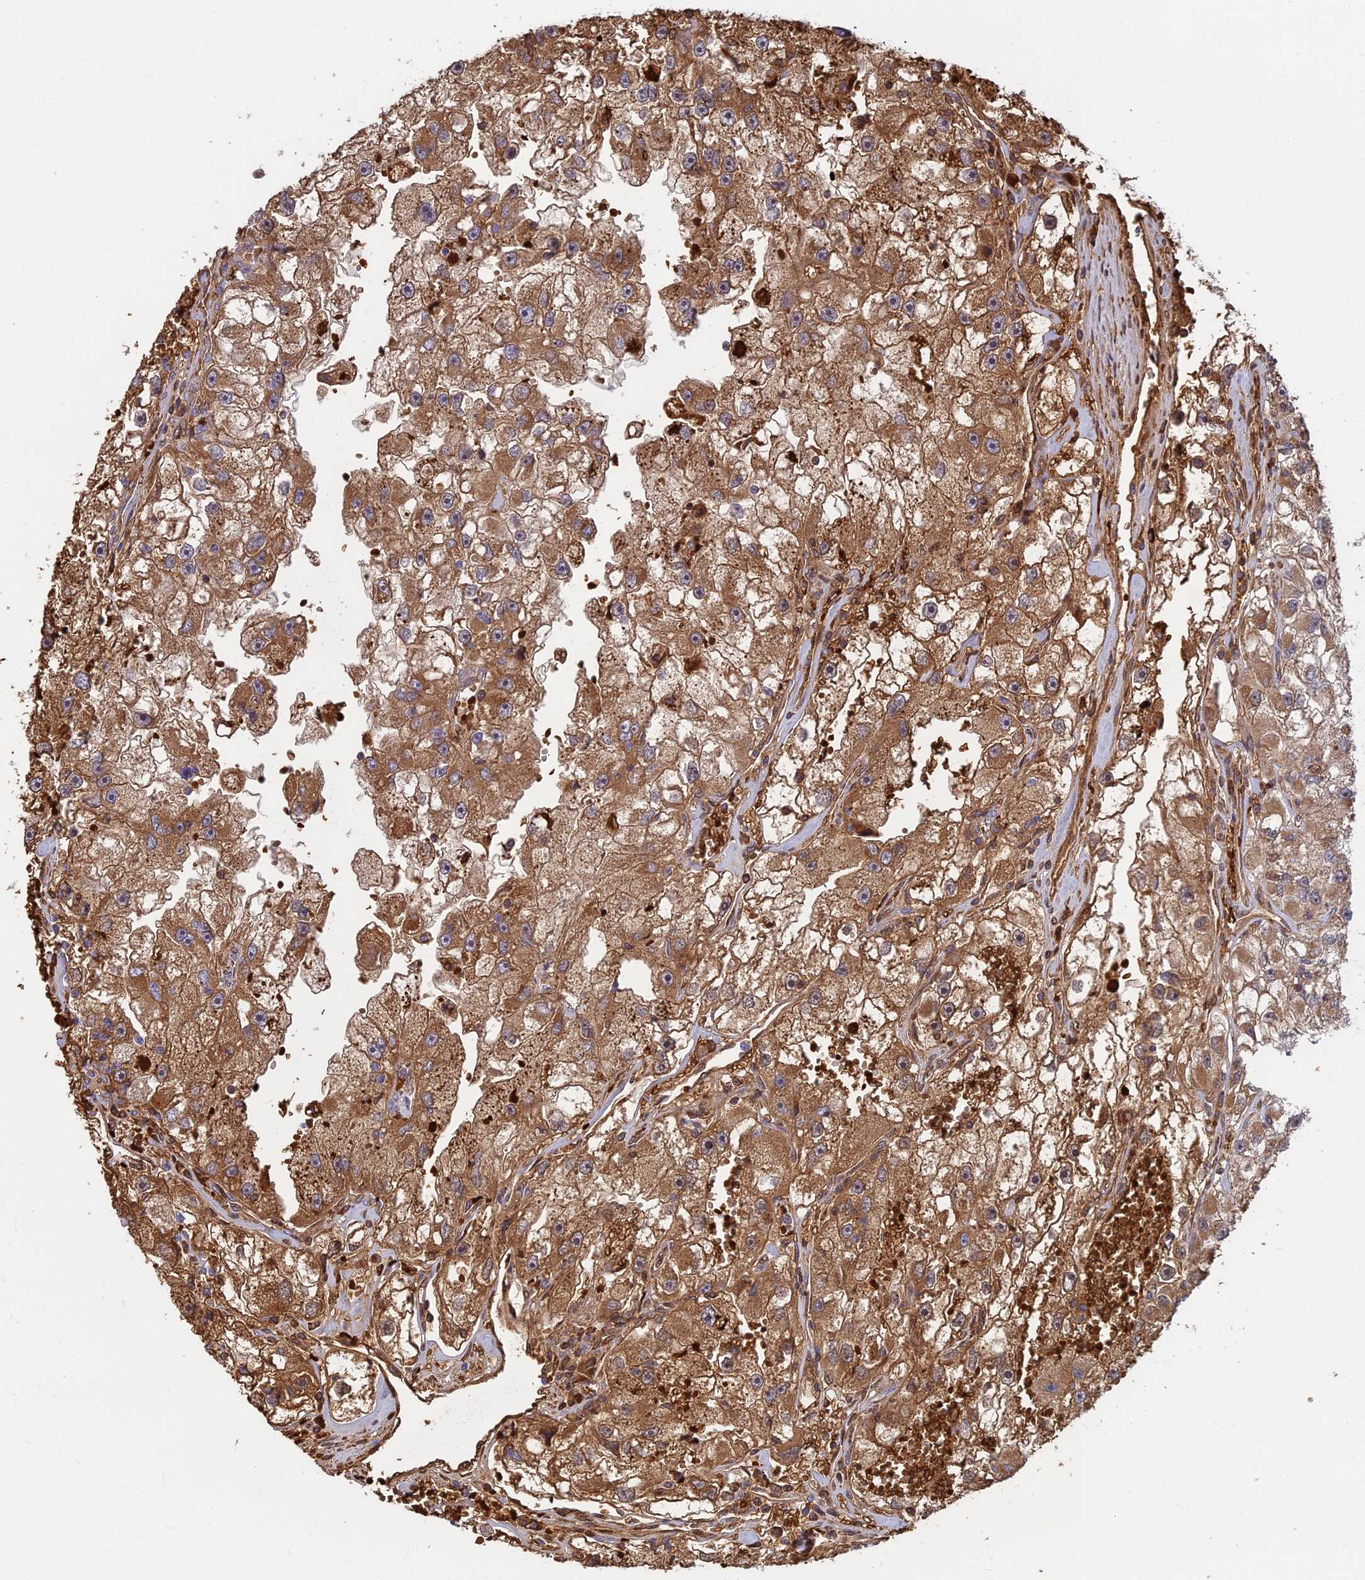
{"staining": {"intensity": "moderate", "quantity": ">75%", "location": "cytoplasmic/membranous"}, "tissue": "renal cancer", "cell_type": "Tumor cells", "image_type": "cancer", "snomed": [{"axis": "morphology", "description": "Adenocarcinoma, NOS"}, {"axis": "topography", "description": "Kidney"}], "caption": "A micrograph showing moderate cytoplasmic/membranous expression in approximately >75% of tumor cells in renal cancer (adenocarcinoma), as visualized by brown immunohistochemical staining.", "gene": "UFSP2", "patient": {"sex": "male", "age": 63}}